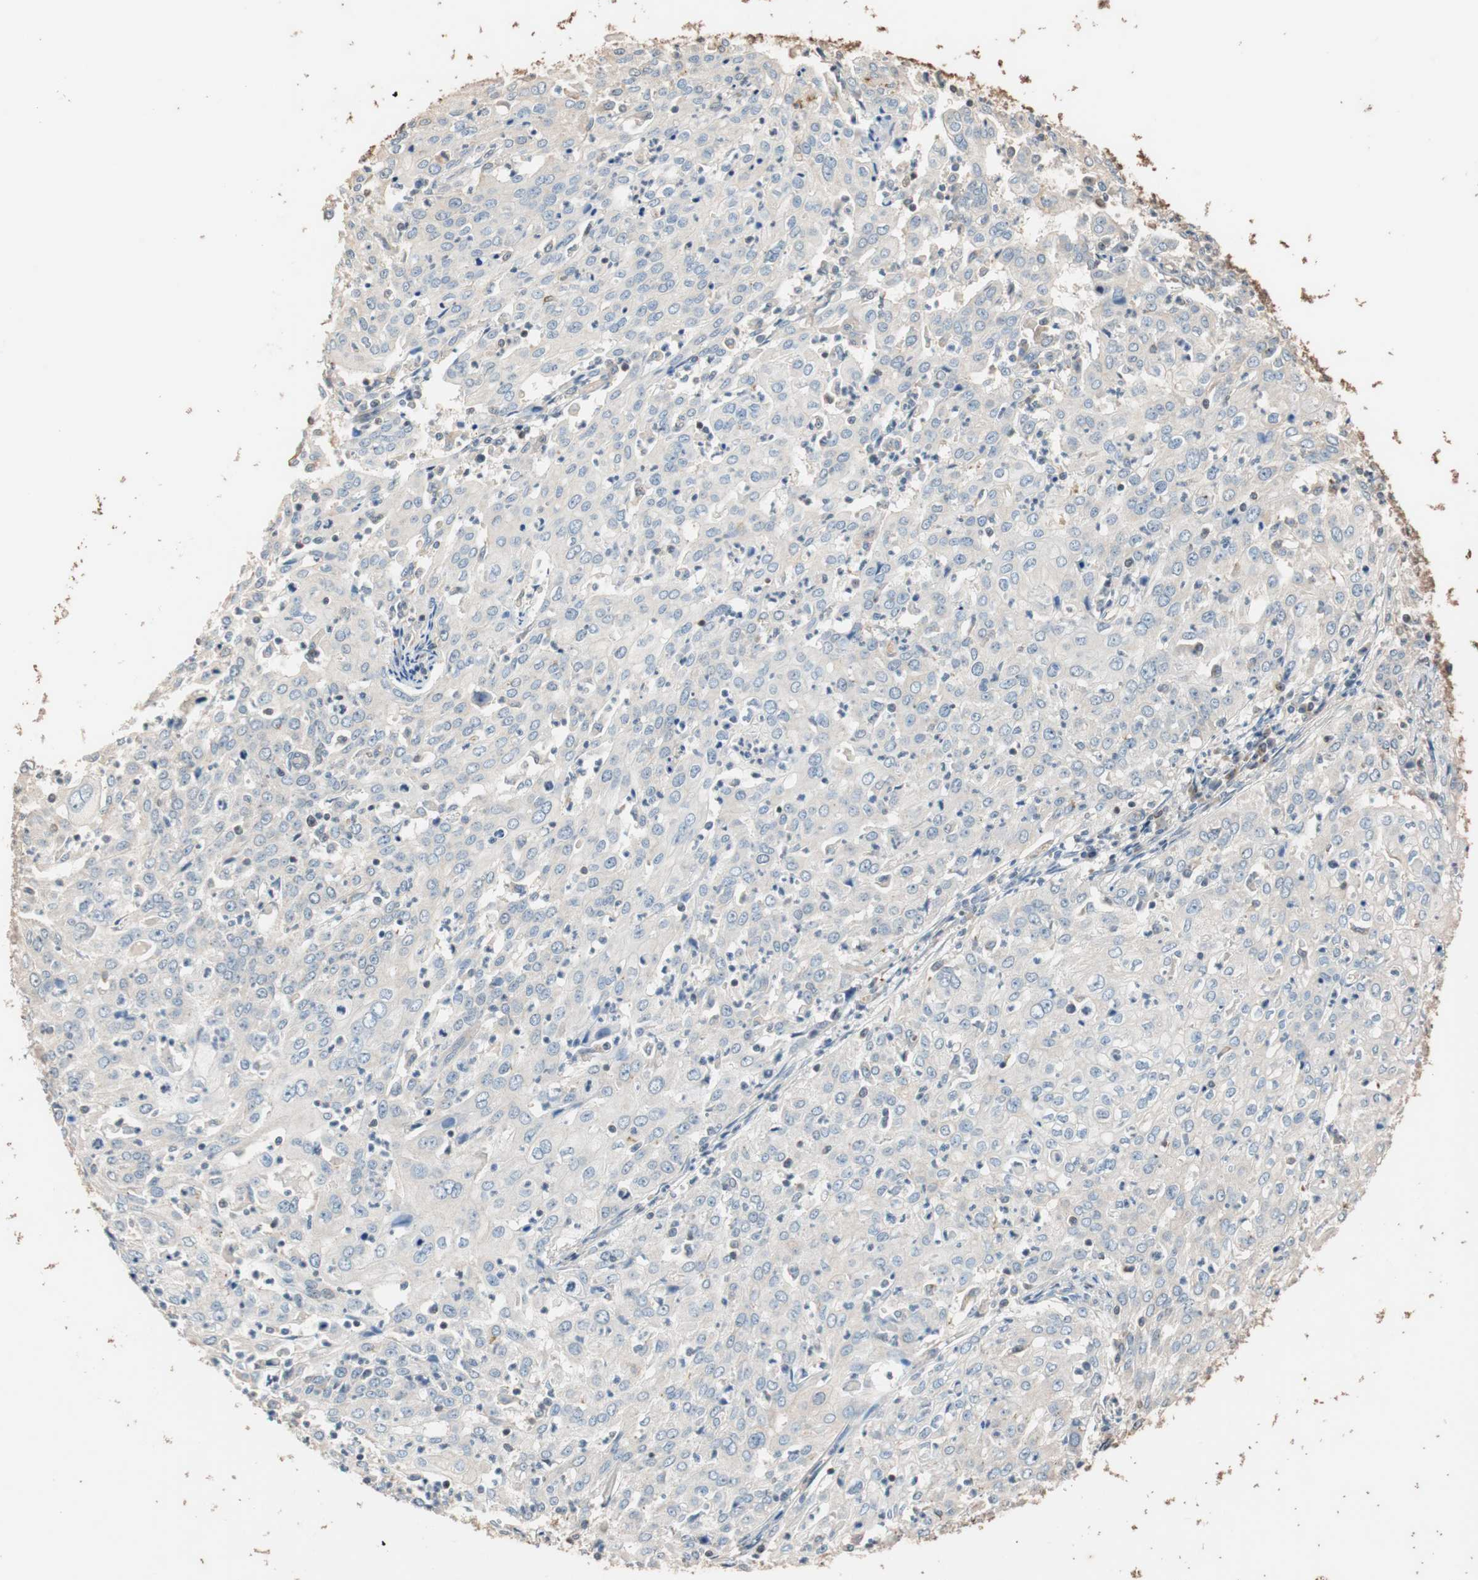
{"staining": {"intensity": "negative", "quantity": "none", "location": "none"}, "tissue": "cervical cancer", "cell_type": "Tumor cells", "image_type": "cancer", "snomed": [{"axis": "morphology", "description": "Squamous cell carcinoma, NOS"}, {"axis": "topography", "description": "Cervix"}], "caption": "DAB (3,3'-diaminobenzidine) immunohistochemical staining of cervical cancer reveals no significant expression in tumor cells. Brightfield microscopy of IHC stained with DAB (3,3'-diaminobenzidine) (brown) and hematoxylin (blue), captured at high magnification.", "gene": "TUBB", "patient": {"sex": "female", "age": 39}}